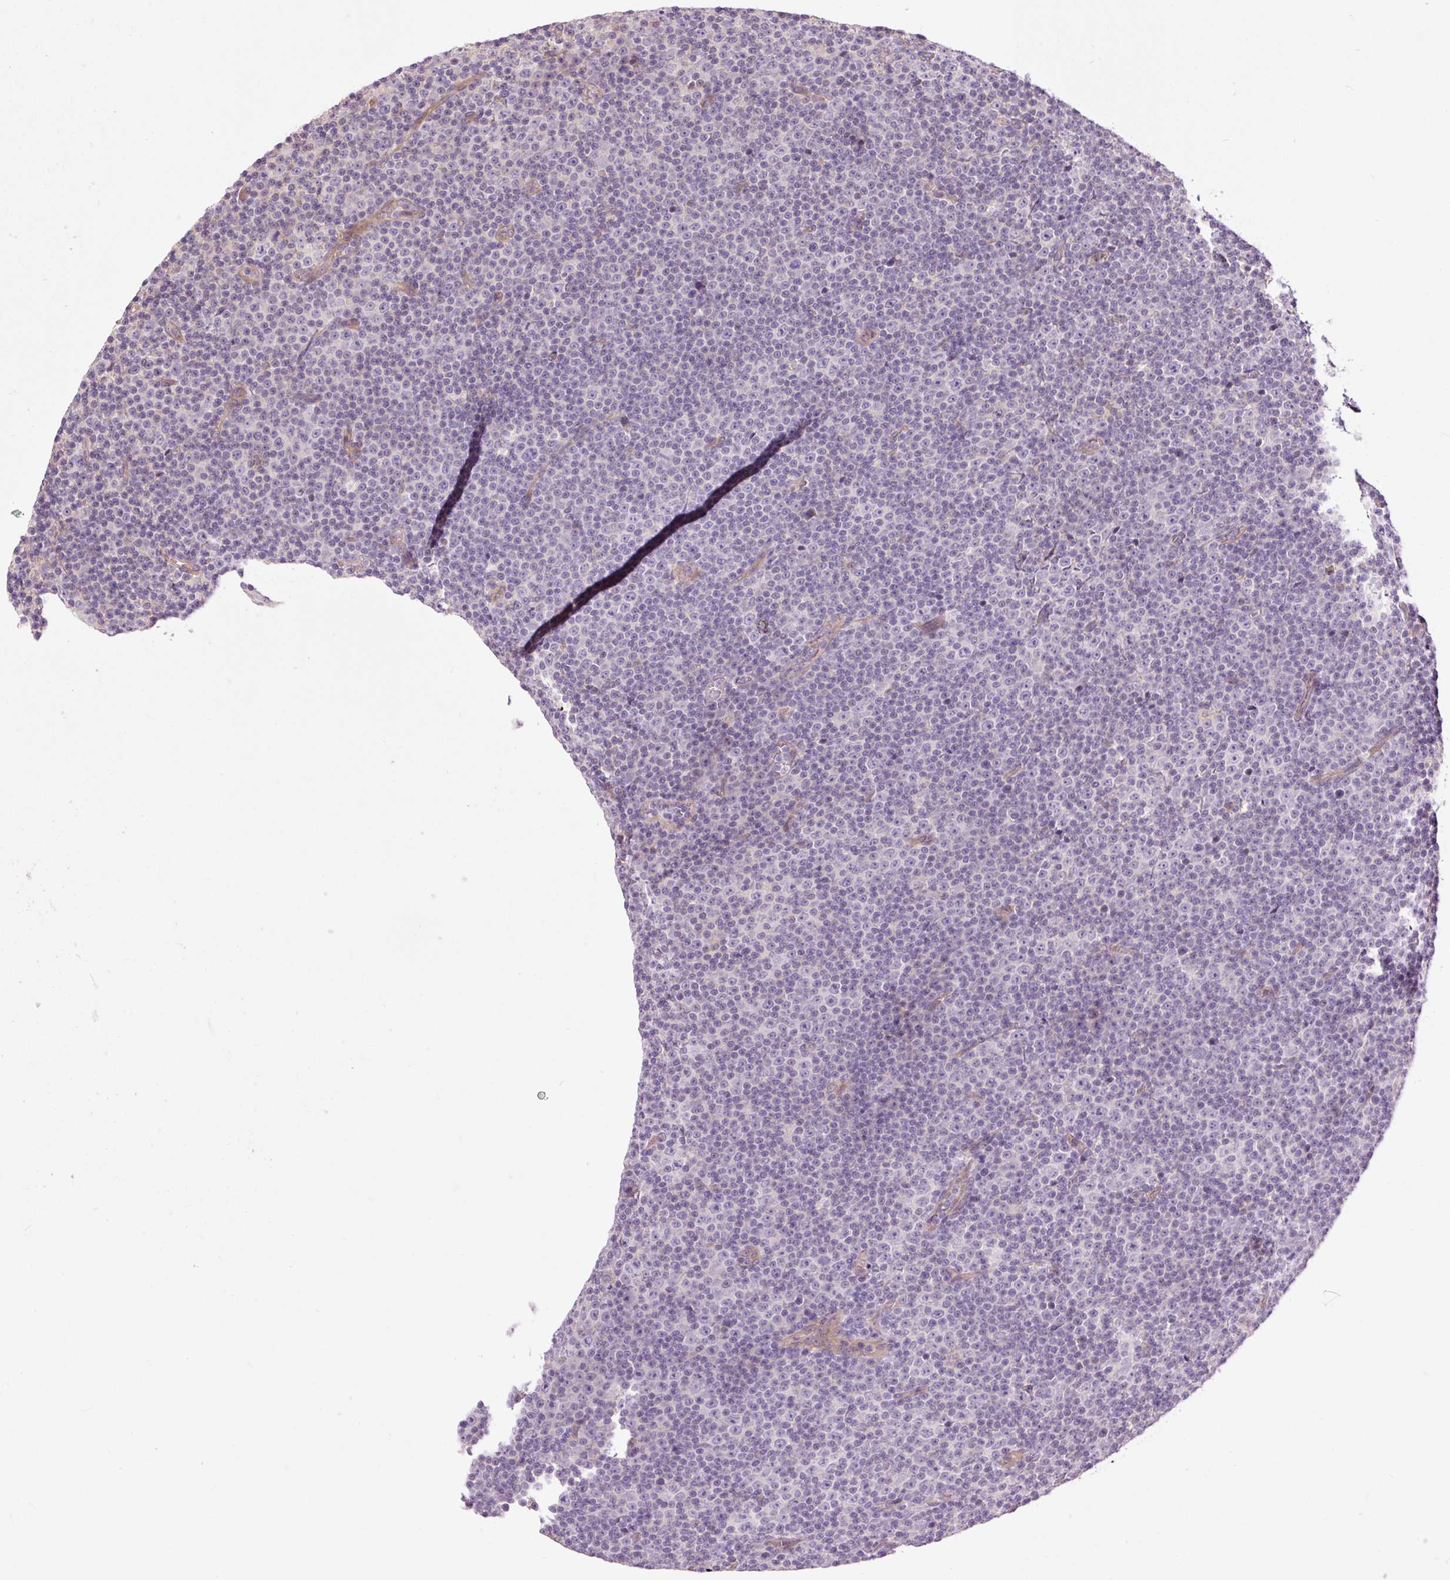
{"staining": {"intensity": "negative", "quantity": "none", "location": "none"}, "tissue": "lymphoma", "cell_type": "Tumor cells", "image_type": "cancer", "snomed": [{"axis": "morphology", "description": "Malignant lymphoma, non-Hodgkin's type, Low grade"}, {"axis": "topography", "description": "Lymph node"}], "caption": "Immunohistochemical staining of human malignant lymphoma, non-Hodgkin's type (low-grade) exhibits no significant staining in tumor cells.", "gene": "USHBP1", "patient": {"sex": "female", "age": 67}}